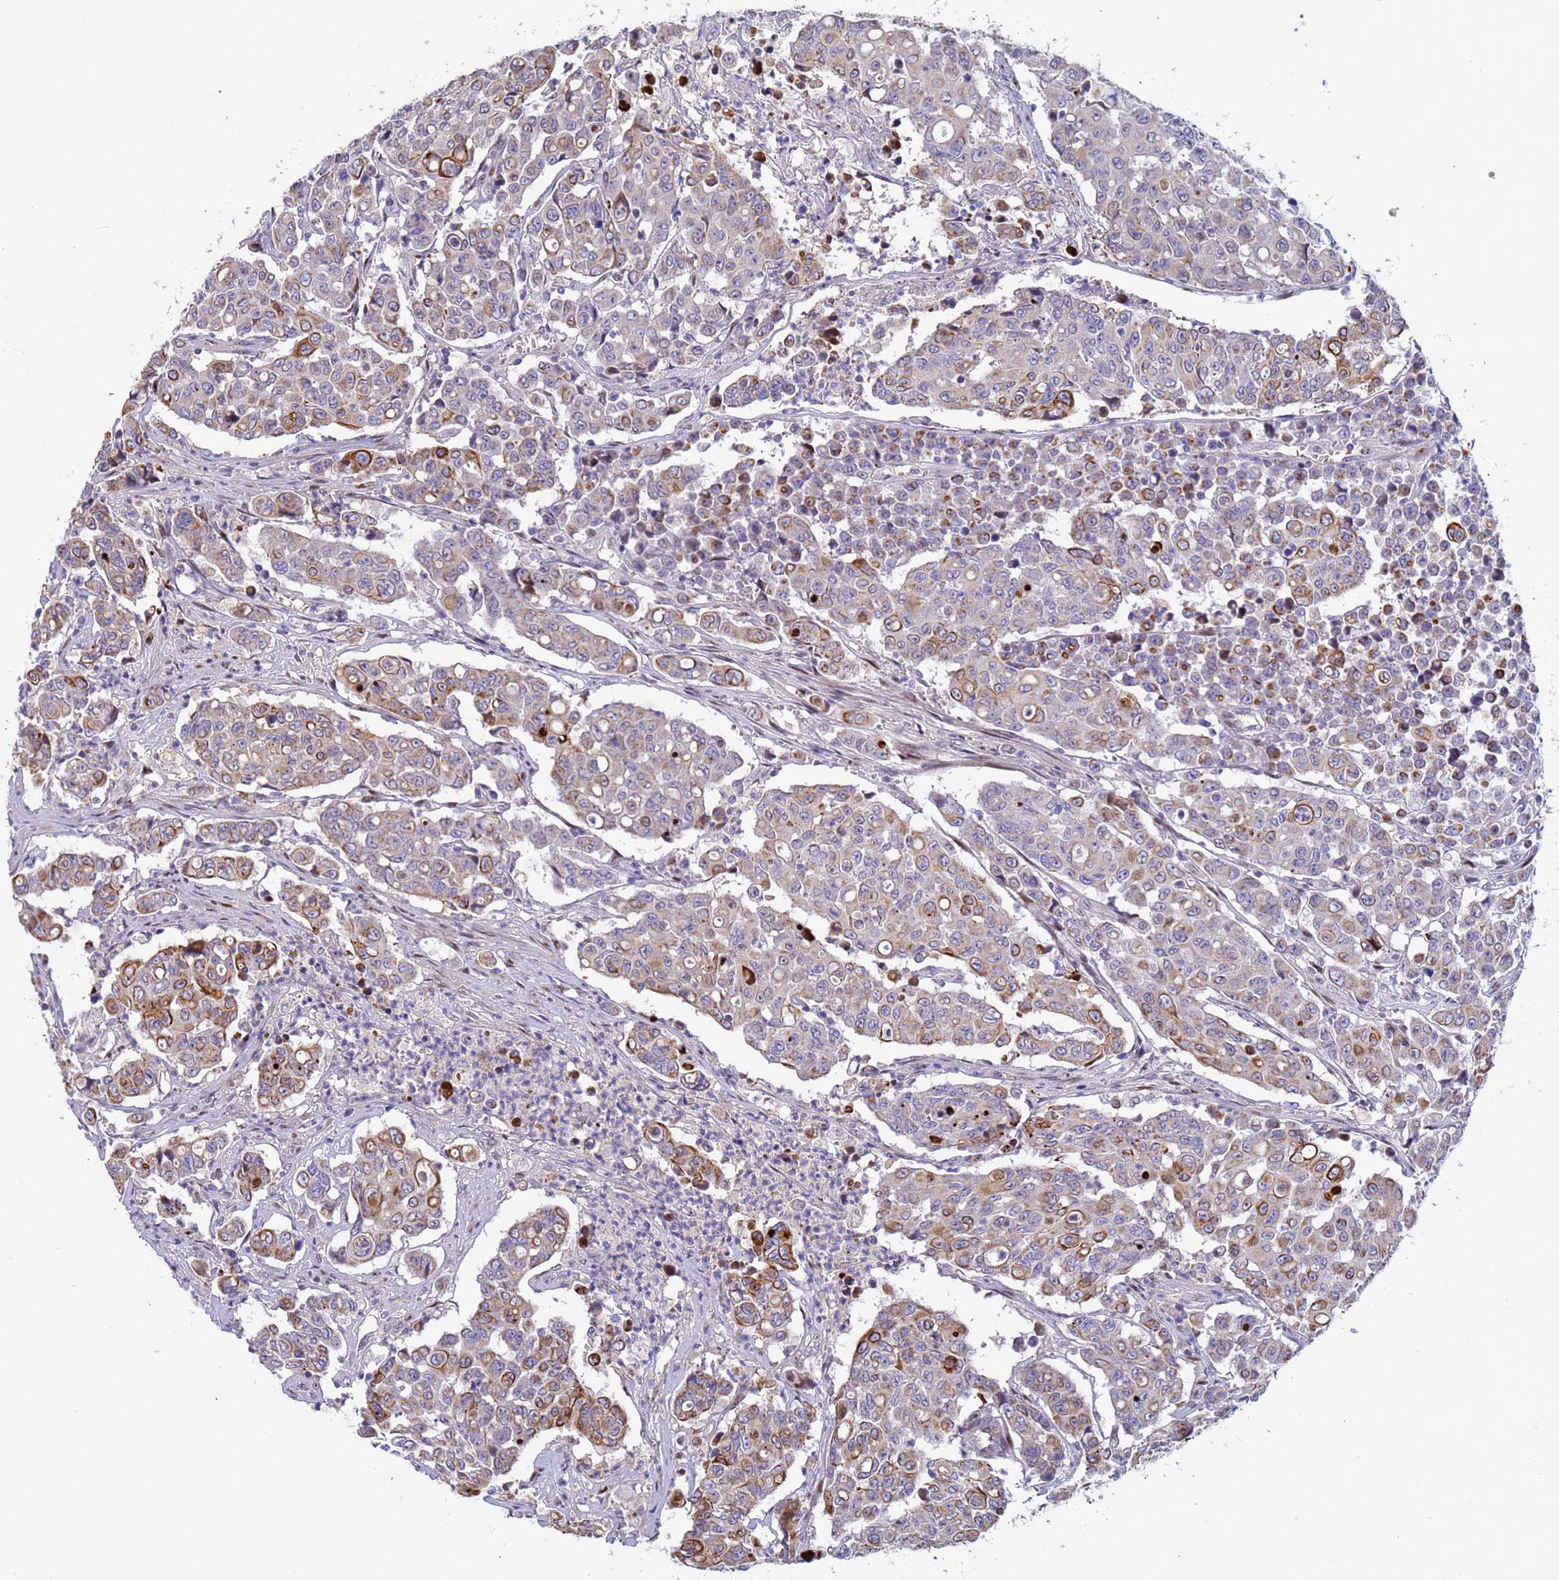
{"staining": {"intensity": "moderate", "quantity": "<25%", "location": "cytoplasmic/membranous"}, "tissue": "colorectal cancer", "cell_type": "Tumor cells", "image_type": "cancer", "snomed": [{"axis": "morphology", "description": "Adenocarcinoma, NOS"}, {"axis": "topography", "description": "Colon"}], "caption": "An immunohistochemistry image of tumor tissue is shown. Protein staining in brown highlights moderate cytoplasmic/membranous positivity in colorectal cancer (adenocarcinoma) within tumor cells.", "gene": "PPP6R1", "patient": {"sex": "male", "age": 51}}